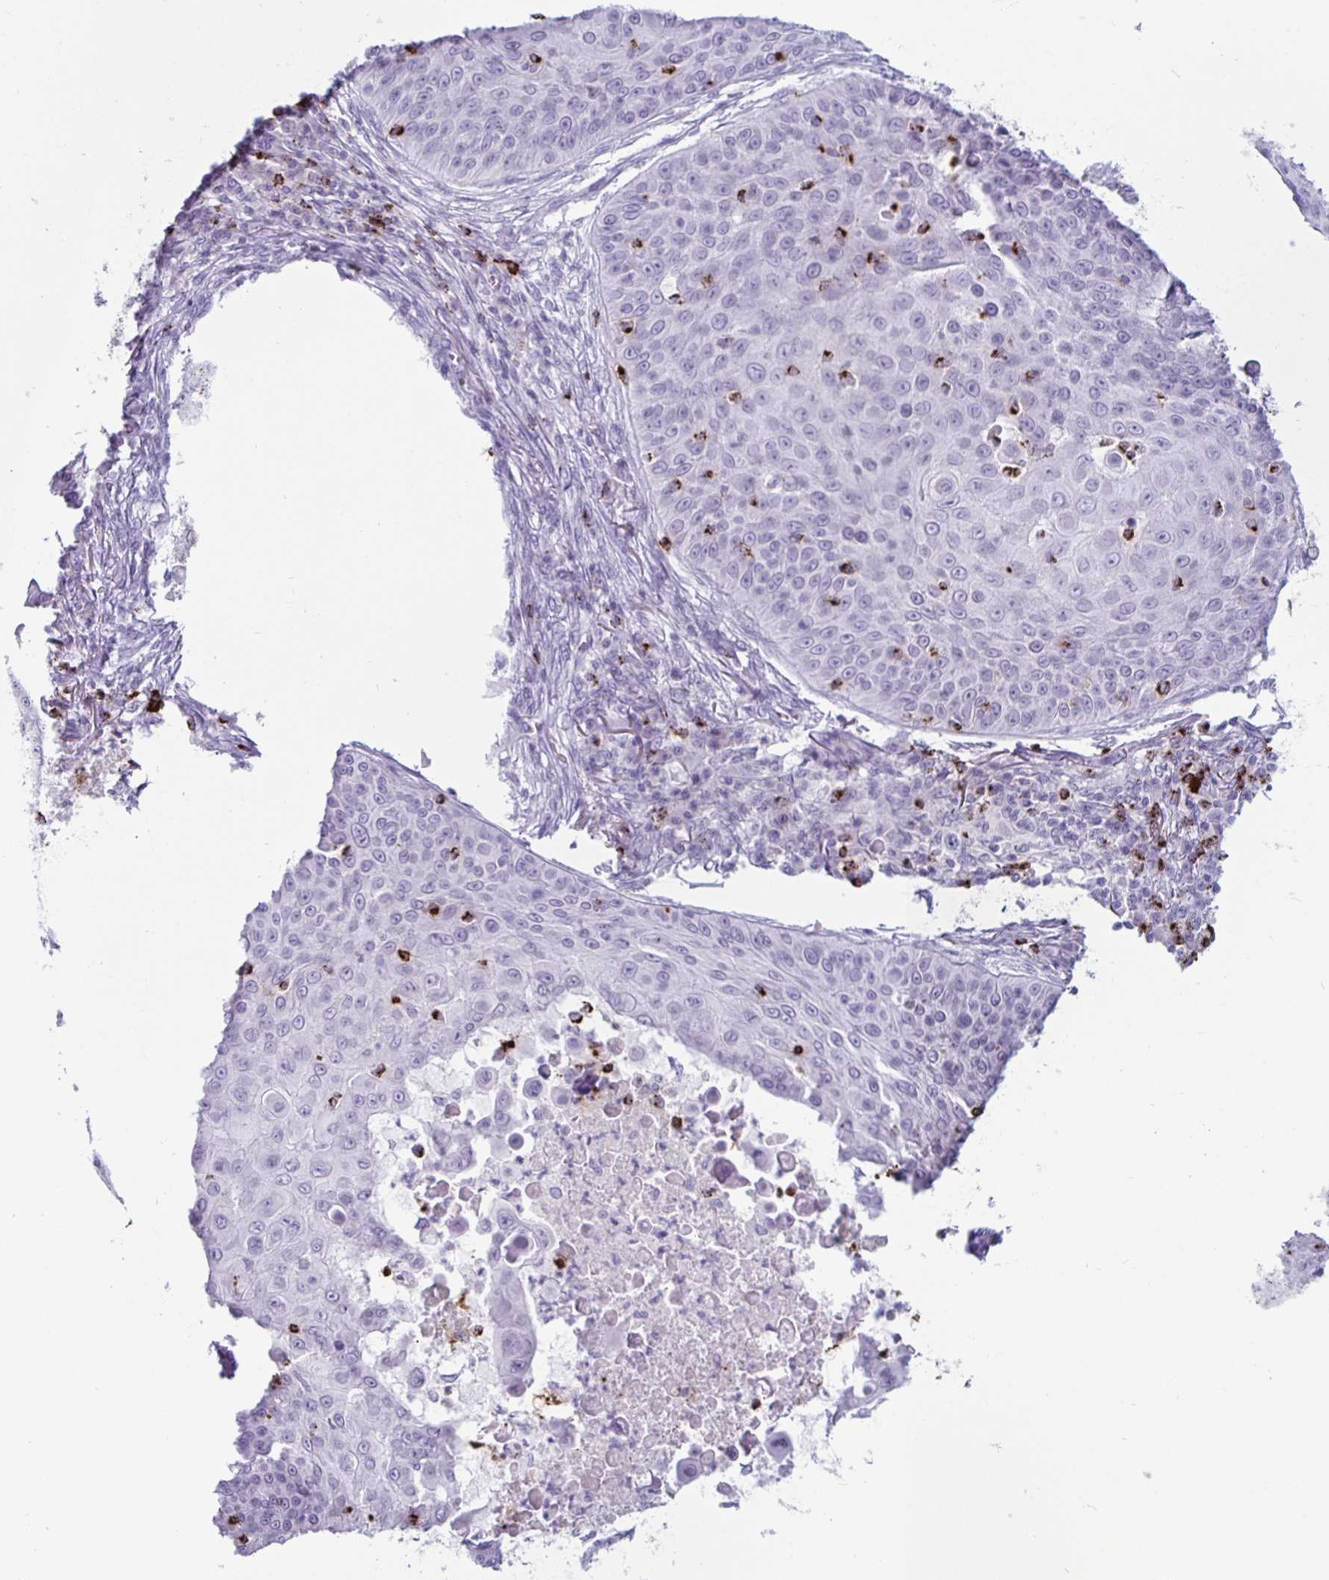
{"staining": {"intensity": "negative", "quantity": "none", "location": "none"}, "tissue": "skin cancer", "cell_type": "Tumor cells", "image_type": "cancer", "snomed": [{"axis": "morphology", "description": "Squamous cell carcinoma, NOS"}, {"axis": "topography", "description": "Skin"}], "caption": "Immunohistochemical staining of human squamous cell carcinoma (skin) shows no significant staining in tumor cells.", "gene": "GZMK", "patient": {"sex": "male", "age": 82}}